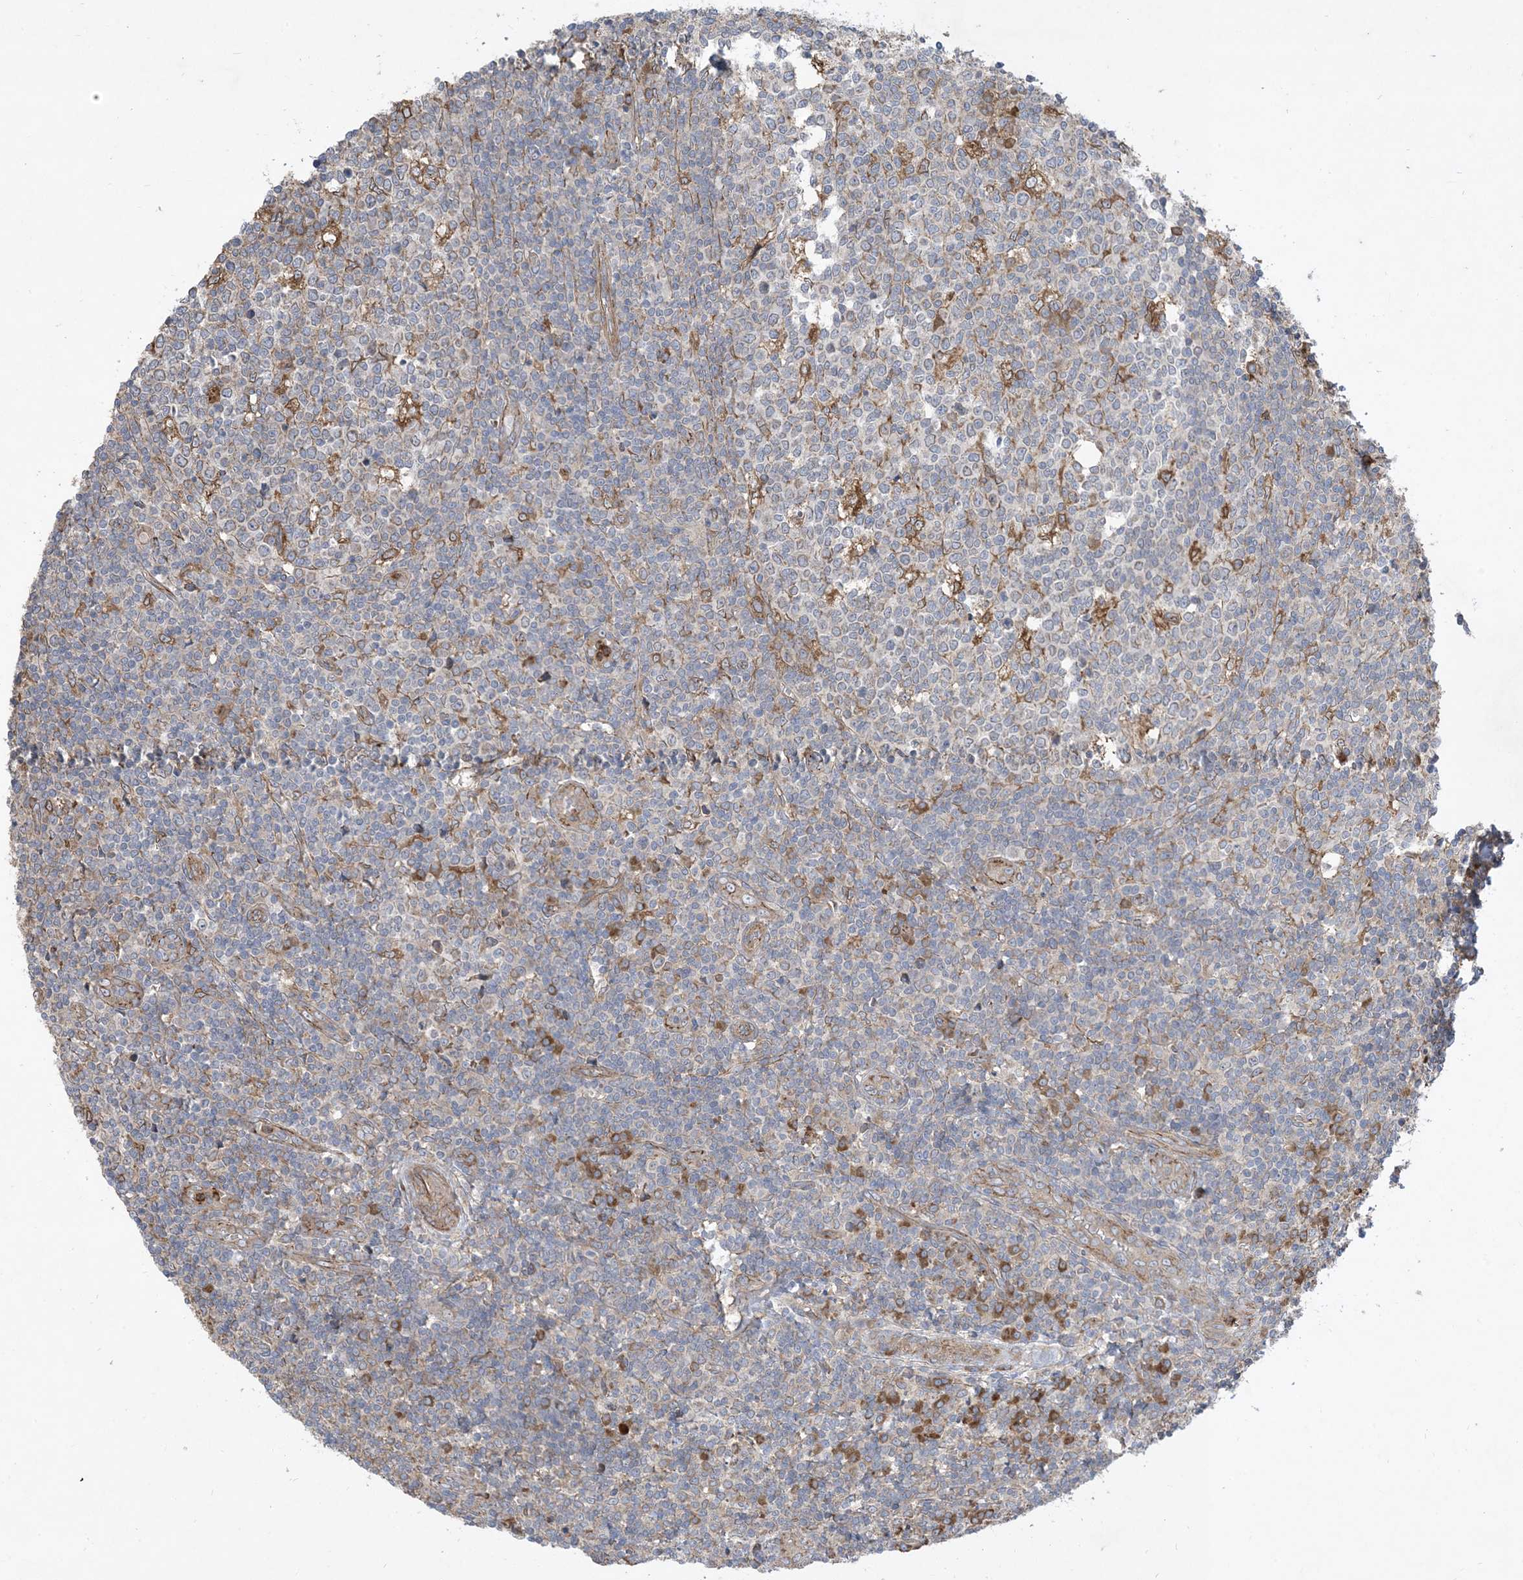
{"staining": {"intensity": "moderate", "quantity": "<25%", "location": "cytoplasmic/membranous"}, "tissue": "tonsil", "cell_type": "Germinal center cells", "image_type": "normal", "snomed": [{"axis": "morphology", "description": "Normal tissue, NOS"}, {"axis": "topography", "description": "Tonsil"}], "caption": "Immunohistochemistry (IHC) staining of benign tonsil, which exhibits low levels of moderate cytoplasmic/membranous expression in about <25% of germinal center cells indicating moderate cytoplasmic/membranous protein expression. The staining was performed using DAB (brown) for protein detection and nuclei were counterstained in hematoxylin (blue).", "gene": "OTOP1", "patient": {"sex": "female", "age": 19}}